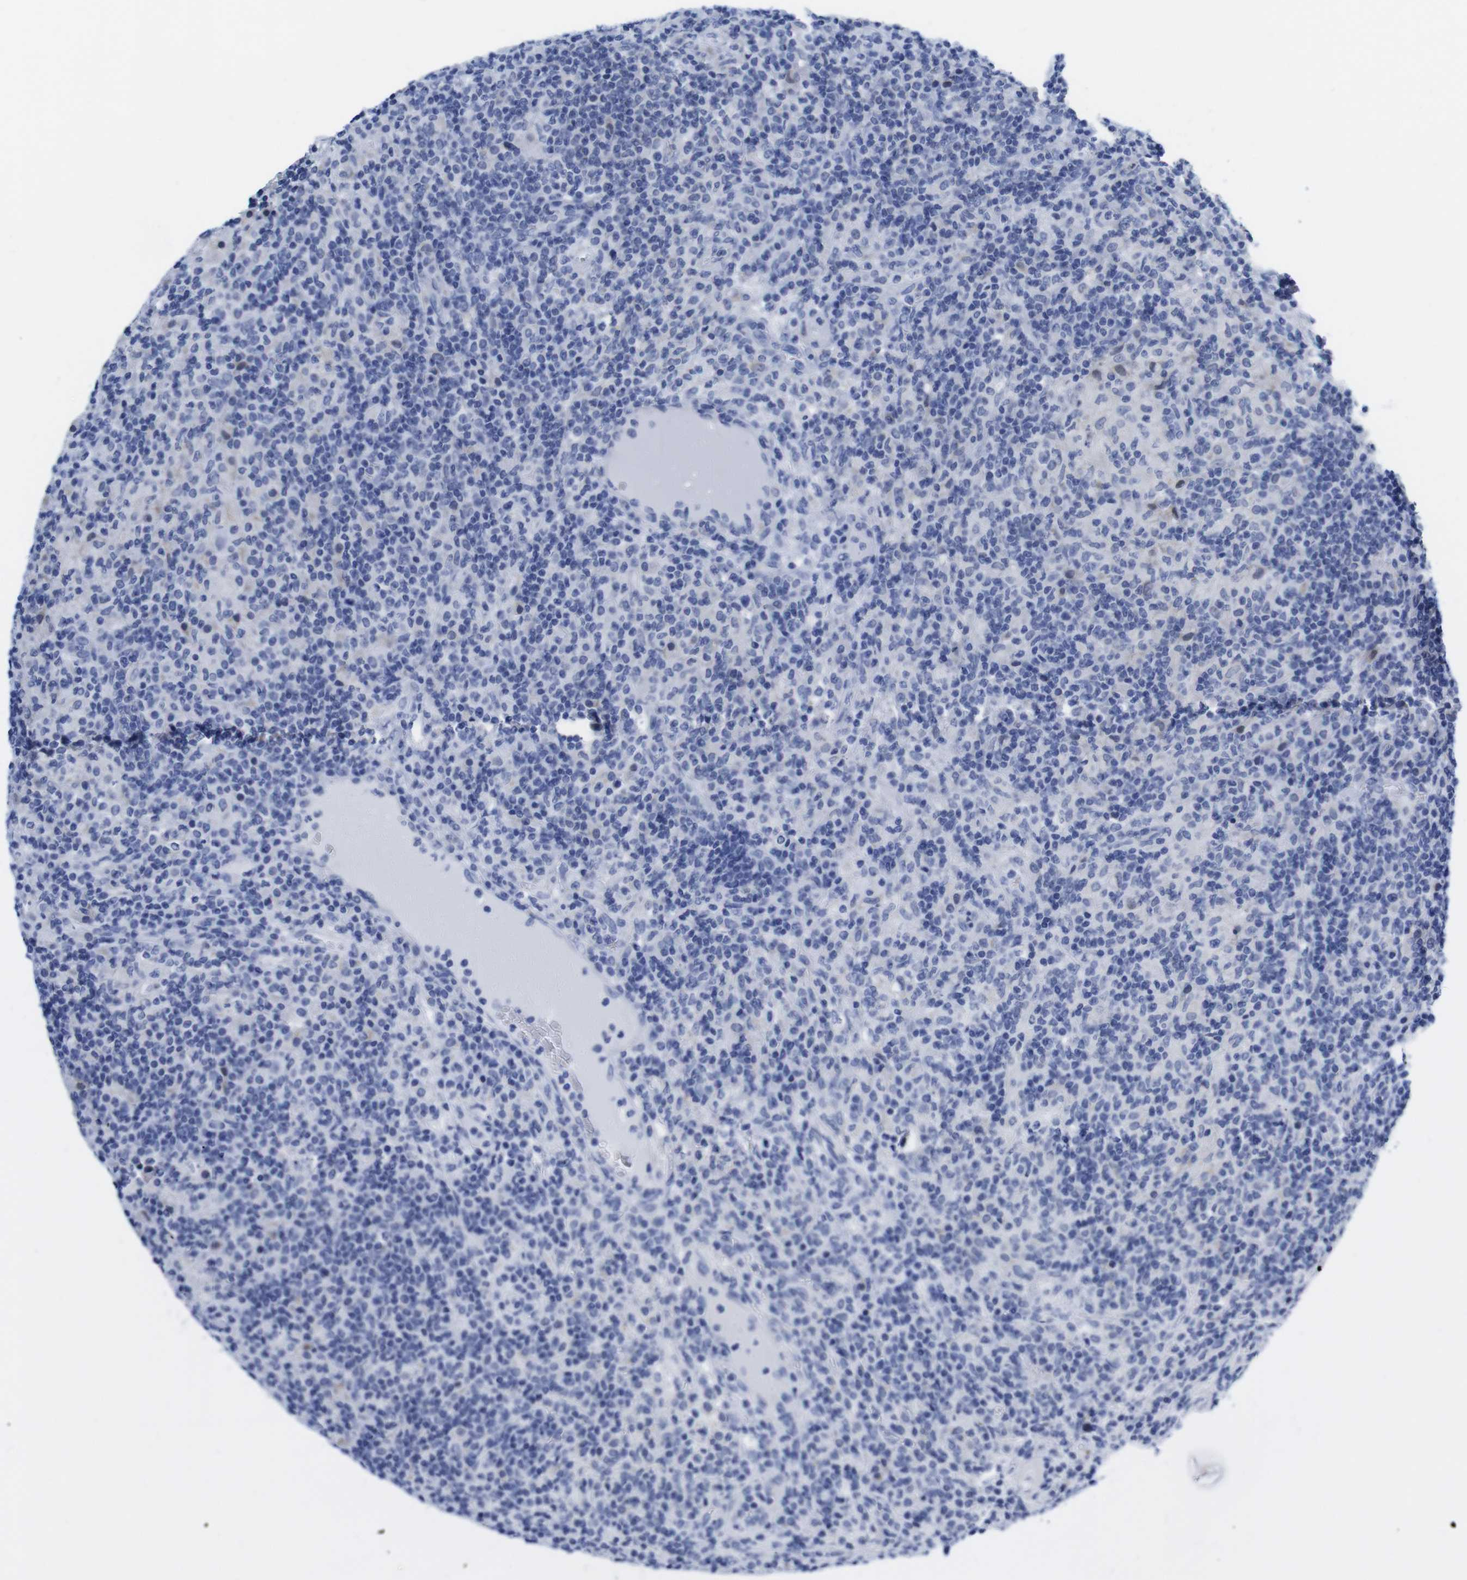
{"staining": {"intensity": "negative", "quantity": "none", "location": "none"}, "tissue": "lymphoma", "cell_type": "Tumor cells", "image_type": "cancer", "snomed": [{"axis": "morphology", "description": "Hodgkin's disease, NOS"}, {"axis": "topography", "description": "Lymph node"}], "caption": "Immunohistochemistry histopathology image of Hodgkin's disease stained for a protein (brown), which demonstrates no expression in tumor cells.", "gene": "LRRC55", "patient": {"sex": "male", "age": 70}}